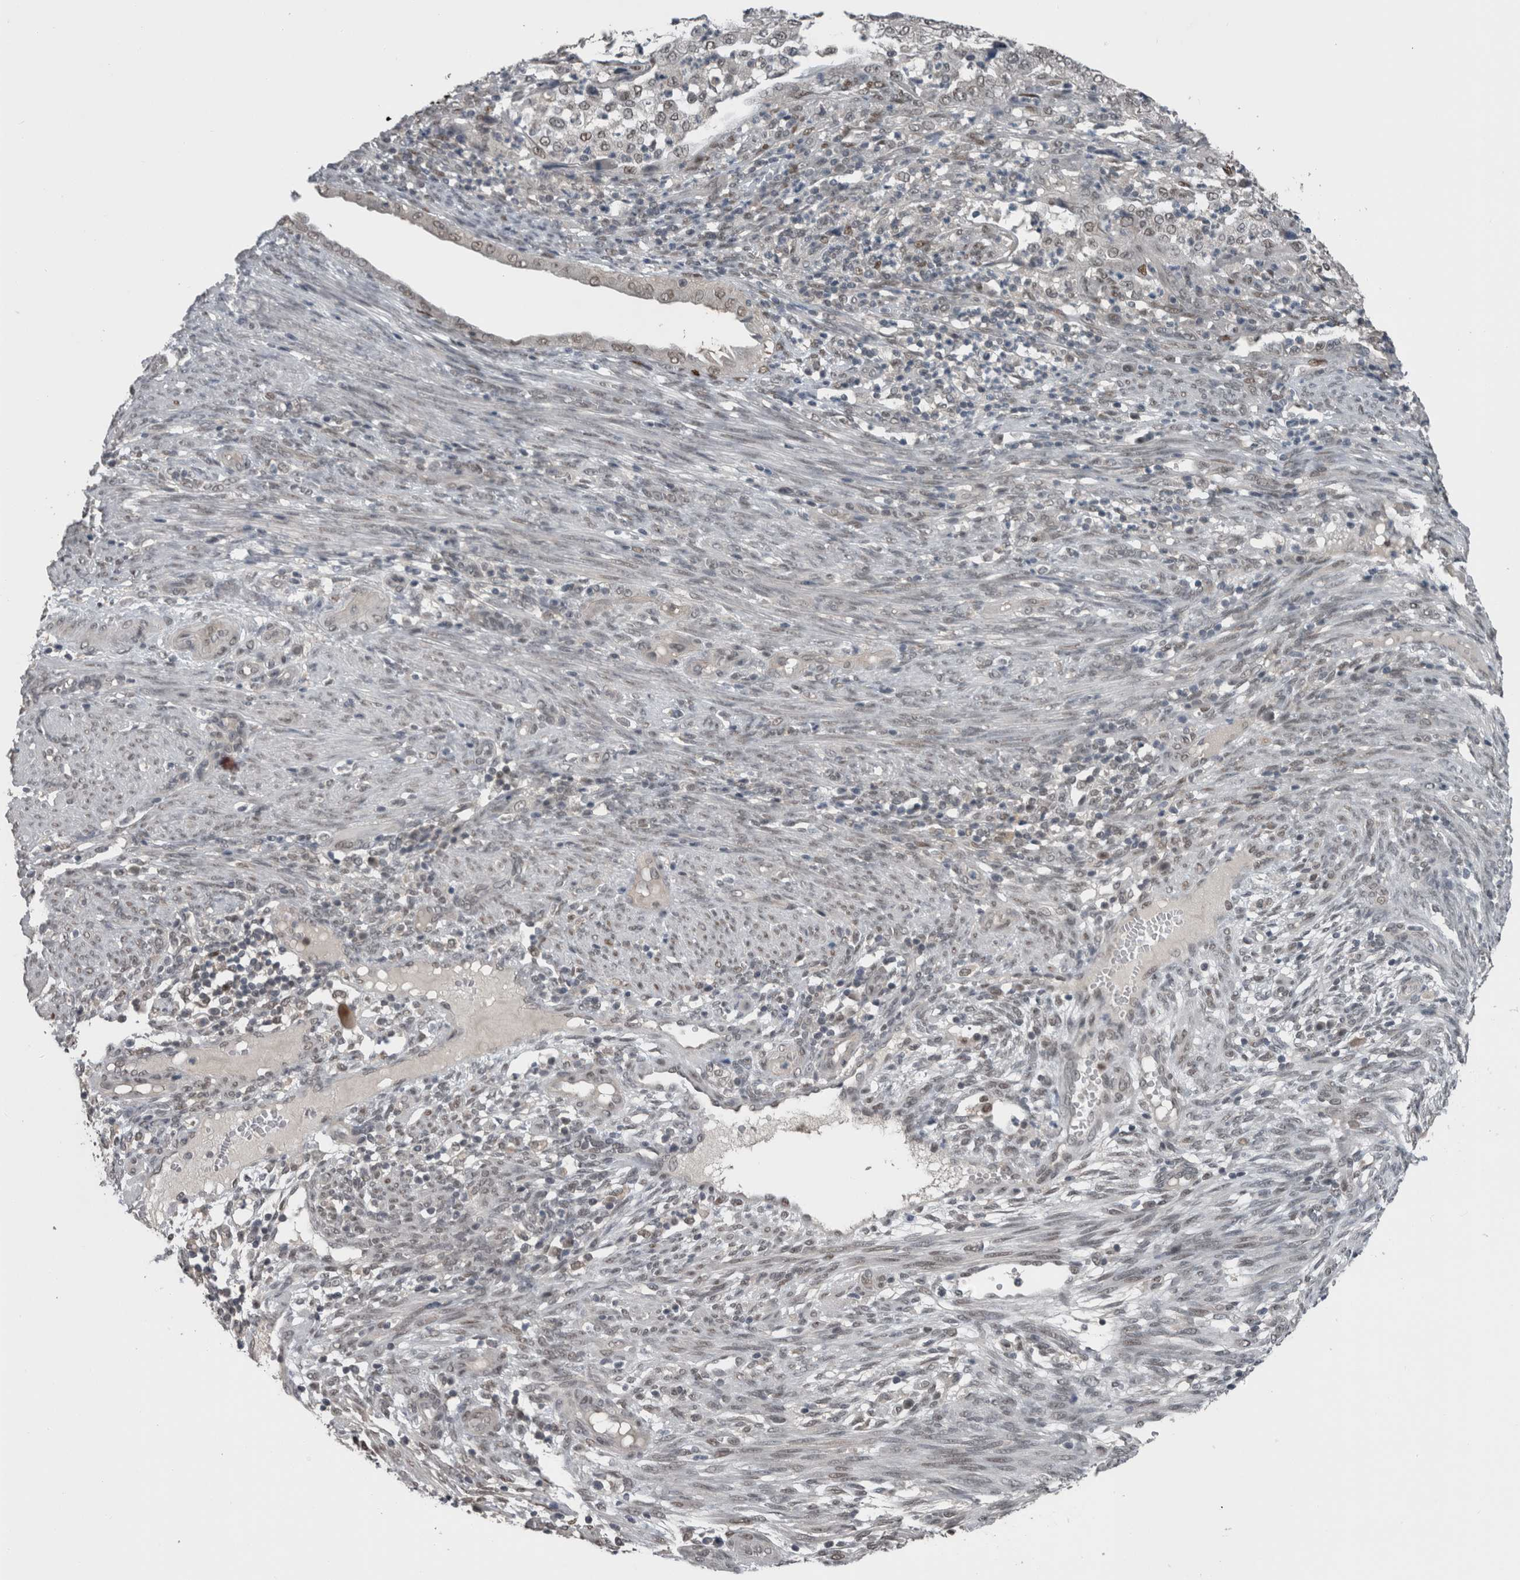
{"staining": {"intensity": "weak", "quantity": "<25%", "location": "nuclear"}, "tissue": "endometrial cancer", "cell_type": "Tumor cells", "image_type": "cancer", "snomed": [{"axis": "morphology", "description": "Adenocarcinoma, NOS"}, {"axis": "topography", "description": "Endometrium"}], "caption": "DAB (3,3'-diaminobenzidine) immunohistochemical staining of endometrial cancer (adenocarcinoma) displays no significant expression in tumor cells.", "gene": "ZBTB21", "patient": {"sex": "female", "age": 51}}